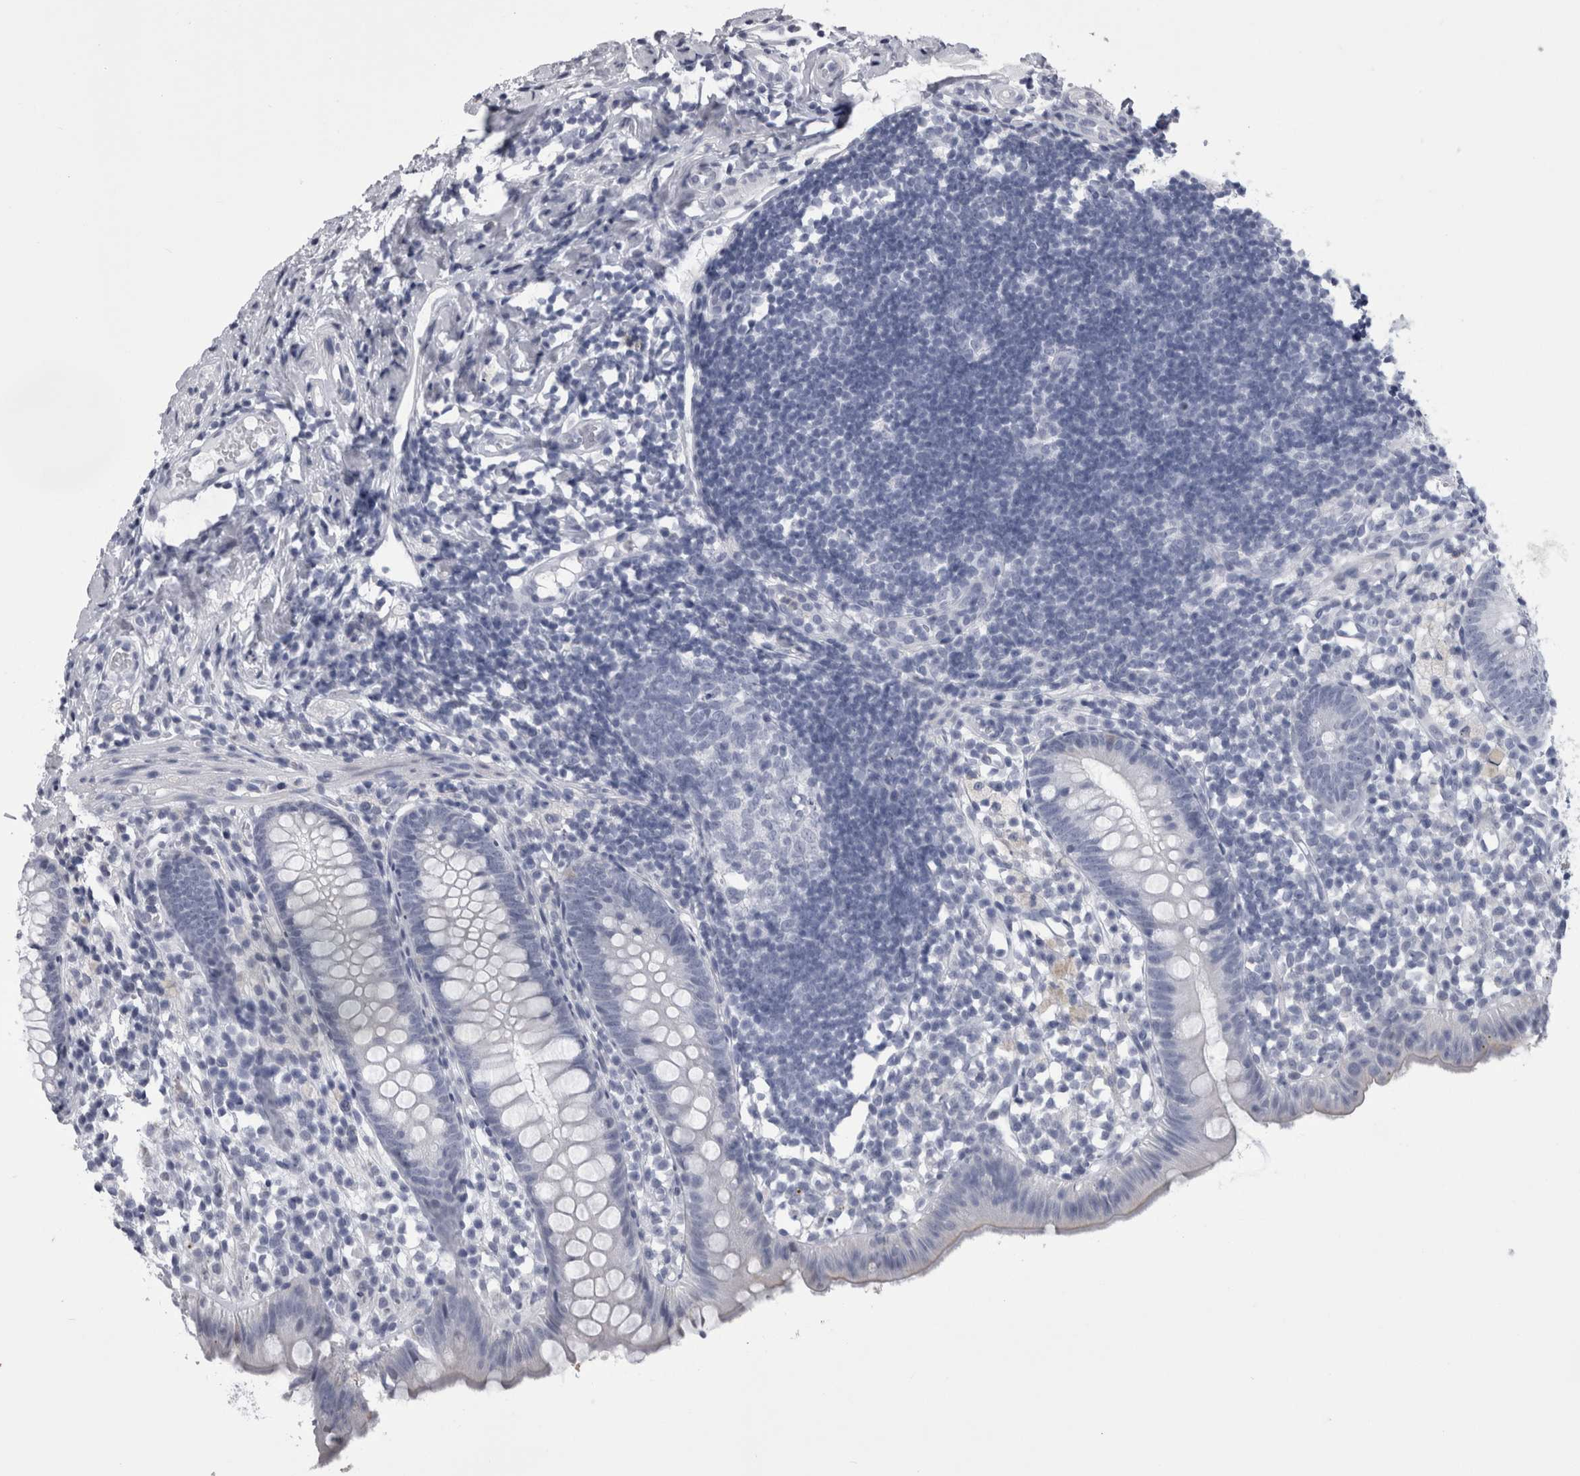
{"staining": {"intensity": "negative", "quantity": "none", "location": "none"}, "tissue": "appendix", "cell_type": "Lymphoid tissue", "image_type": "normal", "snomed": [{"axis": "morphology", "description": "Normal tissue, NOS"}, {"axis": "topography", "description": "Appendix"}], "caption": "Immunohistochemistry photomicrograph of normal appendix: appendix stained with DAB reveals no significant protein expression in lymphoid tissue.", "gene": "ALDH8A1", "patient": {"sex": "female", "age": 20}}